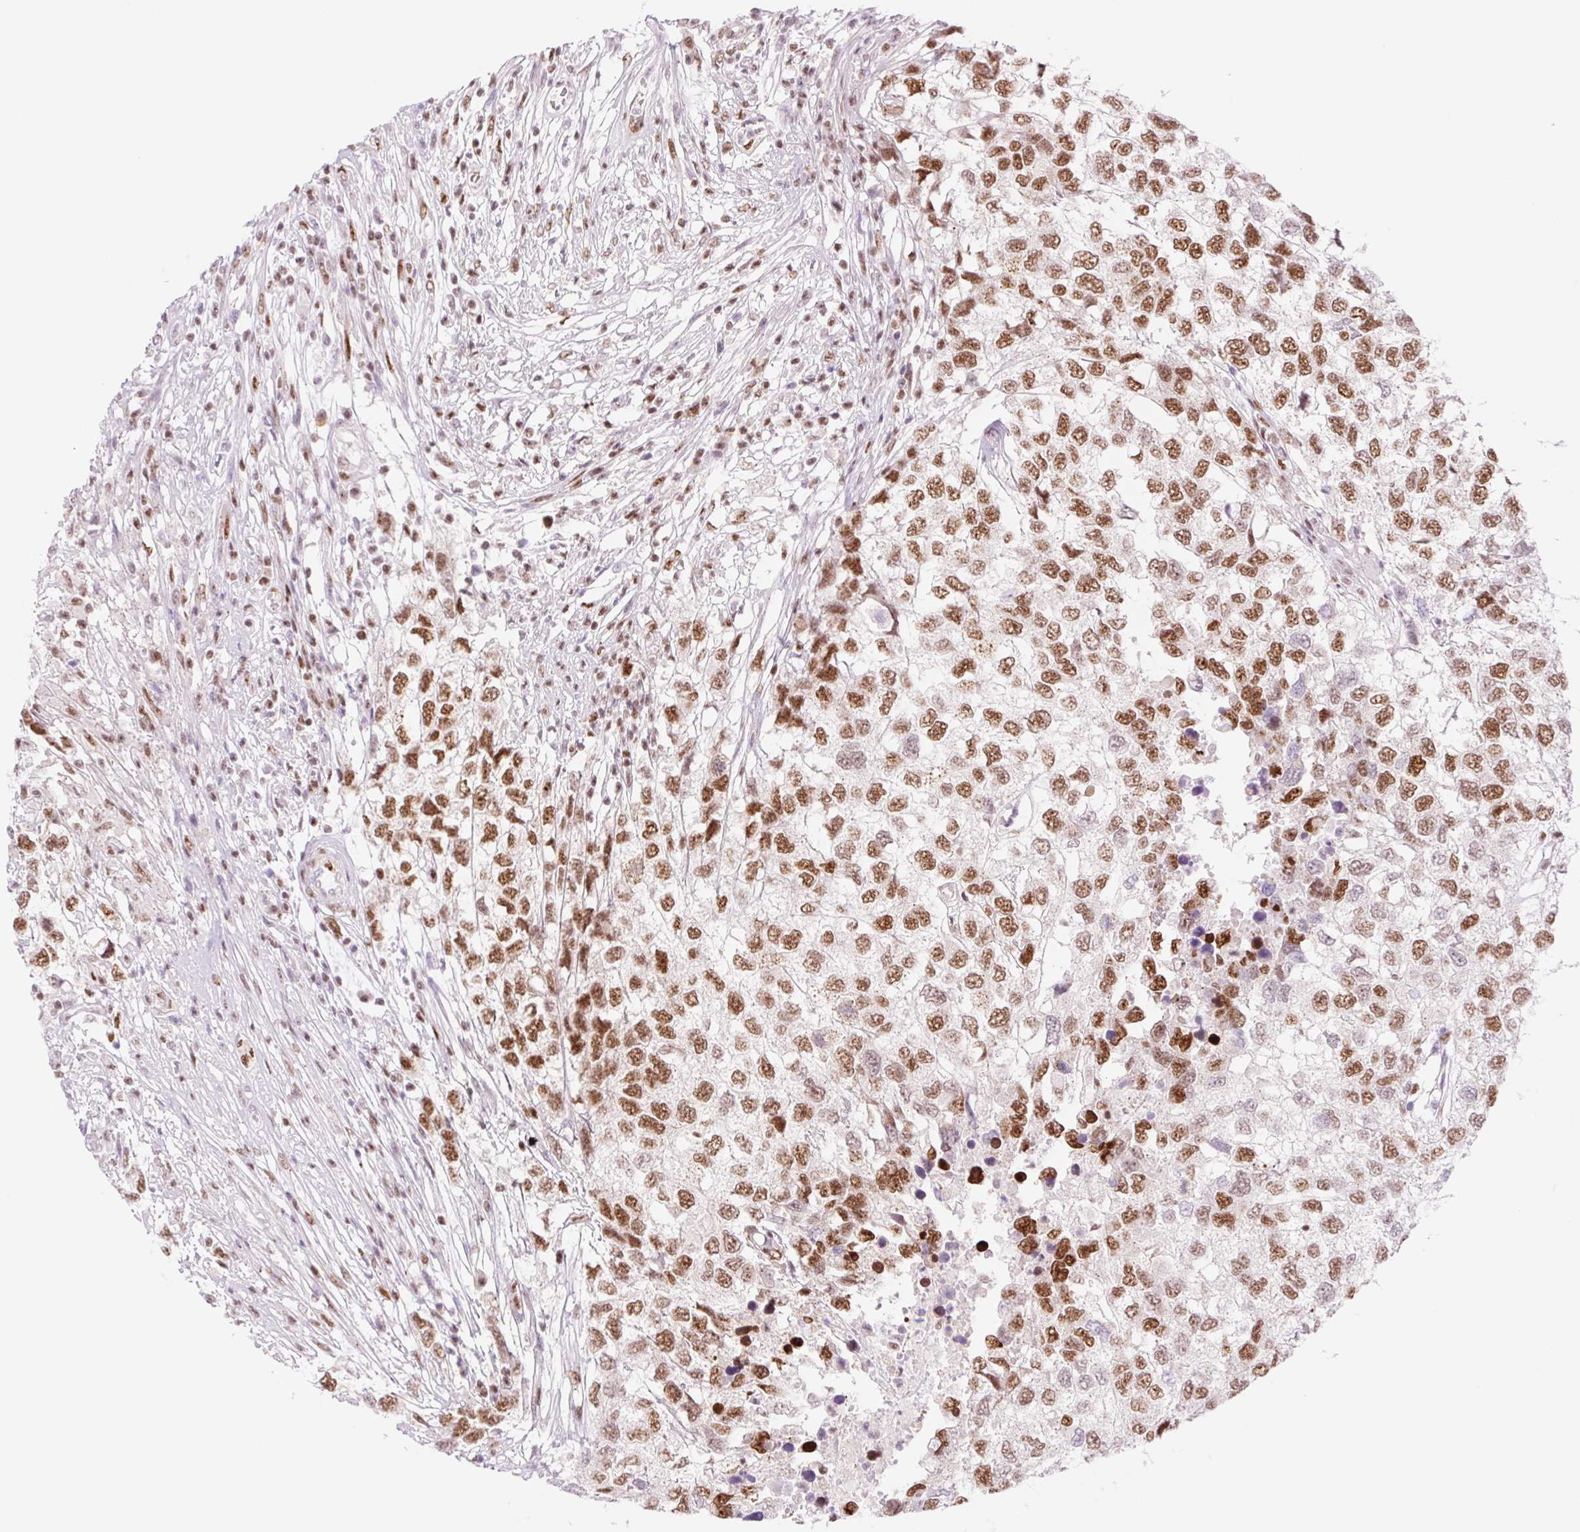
{"staining": {"intensity": "moderate", "quantity": ">75%", "location": "nuclear"}, "tissue": "testis cancer", "cell_type": "Tumor cells", "image_type": "cancer", "snomed": [{"axis": "morphology", "description": "Carcinoma, Embryonal, NOS"}, {"axis": "topography", "description": "Testis"}], "caption": "Immunohistochemical staining of human testis embryonal carcinoma demonstrates moderate nuclear protein expression in approximately >75% of tumor cells. The protein is shown in brown color, while the nuclei are stained blue.", "gene": "PRDM11", "patient": {"sex": "male", "age": 83}}